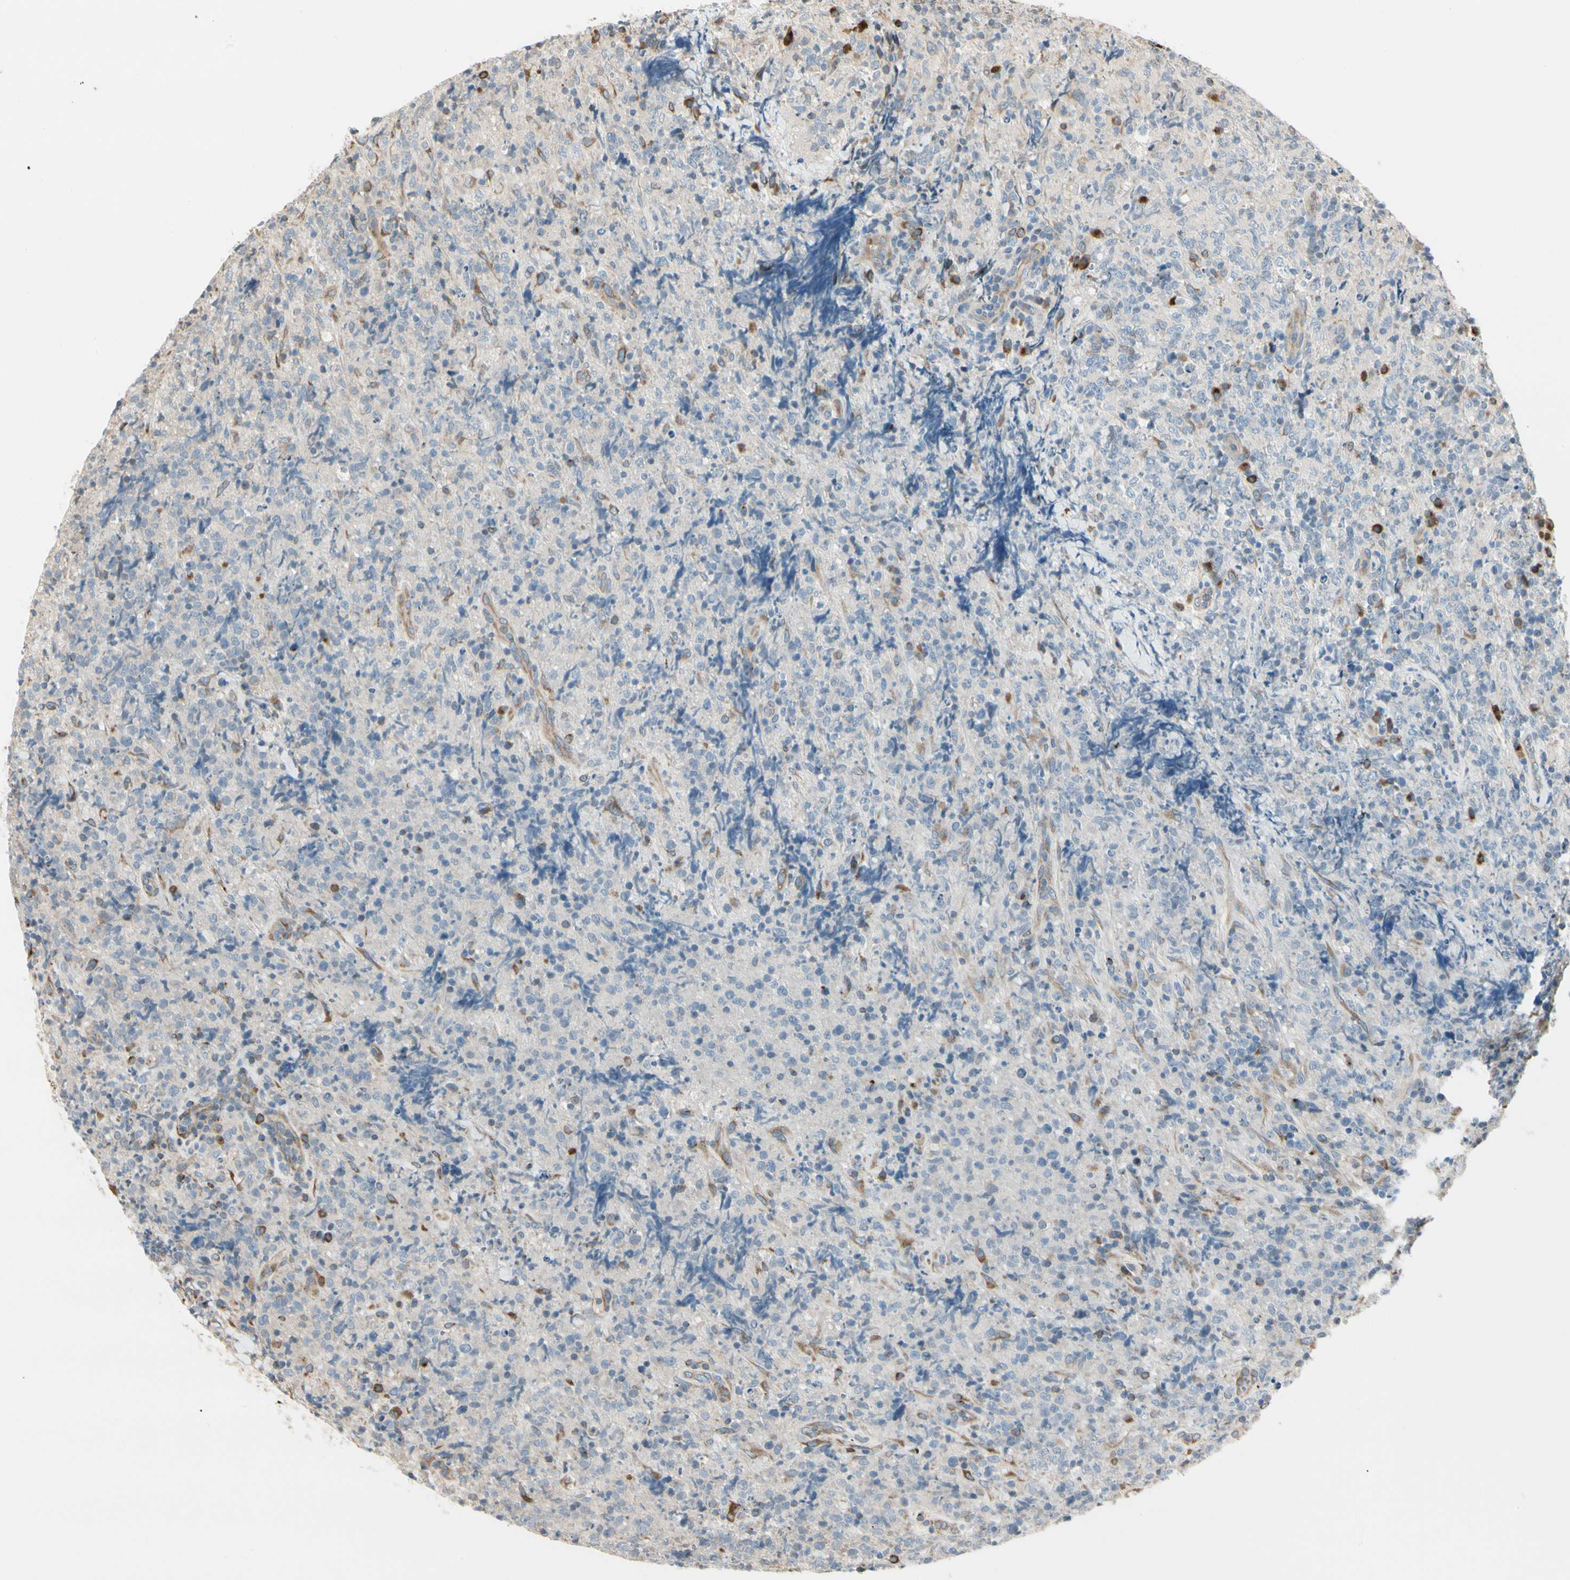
{"staining": {"intensity": "negative", "quantity": "none", "location": "none"}, "tissue": "lymphoma", "cell_type": "Tumor cells", "image_type": "cancer", "snomed": [{"axis": "morphology", "description": "Malignant lymphoma, non-Hodgkin's type, High grade"}, {"axis": "topography", "description": "Tonsil"}], "caption": "Immunohistochemistry (IHC) image of neoplastic tissue: human lymphoma stained with DAB demonstrates no significant protein staining in tumor cells. (DAB immunohistochemistry (IHC) with hematoxylin counter stain).", "gene": "NUCB2", "patient": {"sex": "female", "age": 36}}